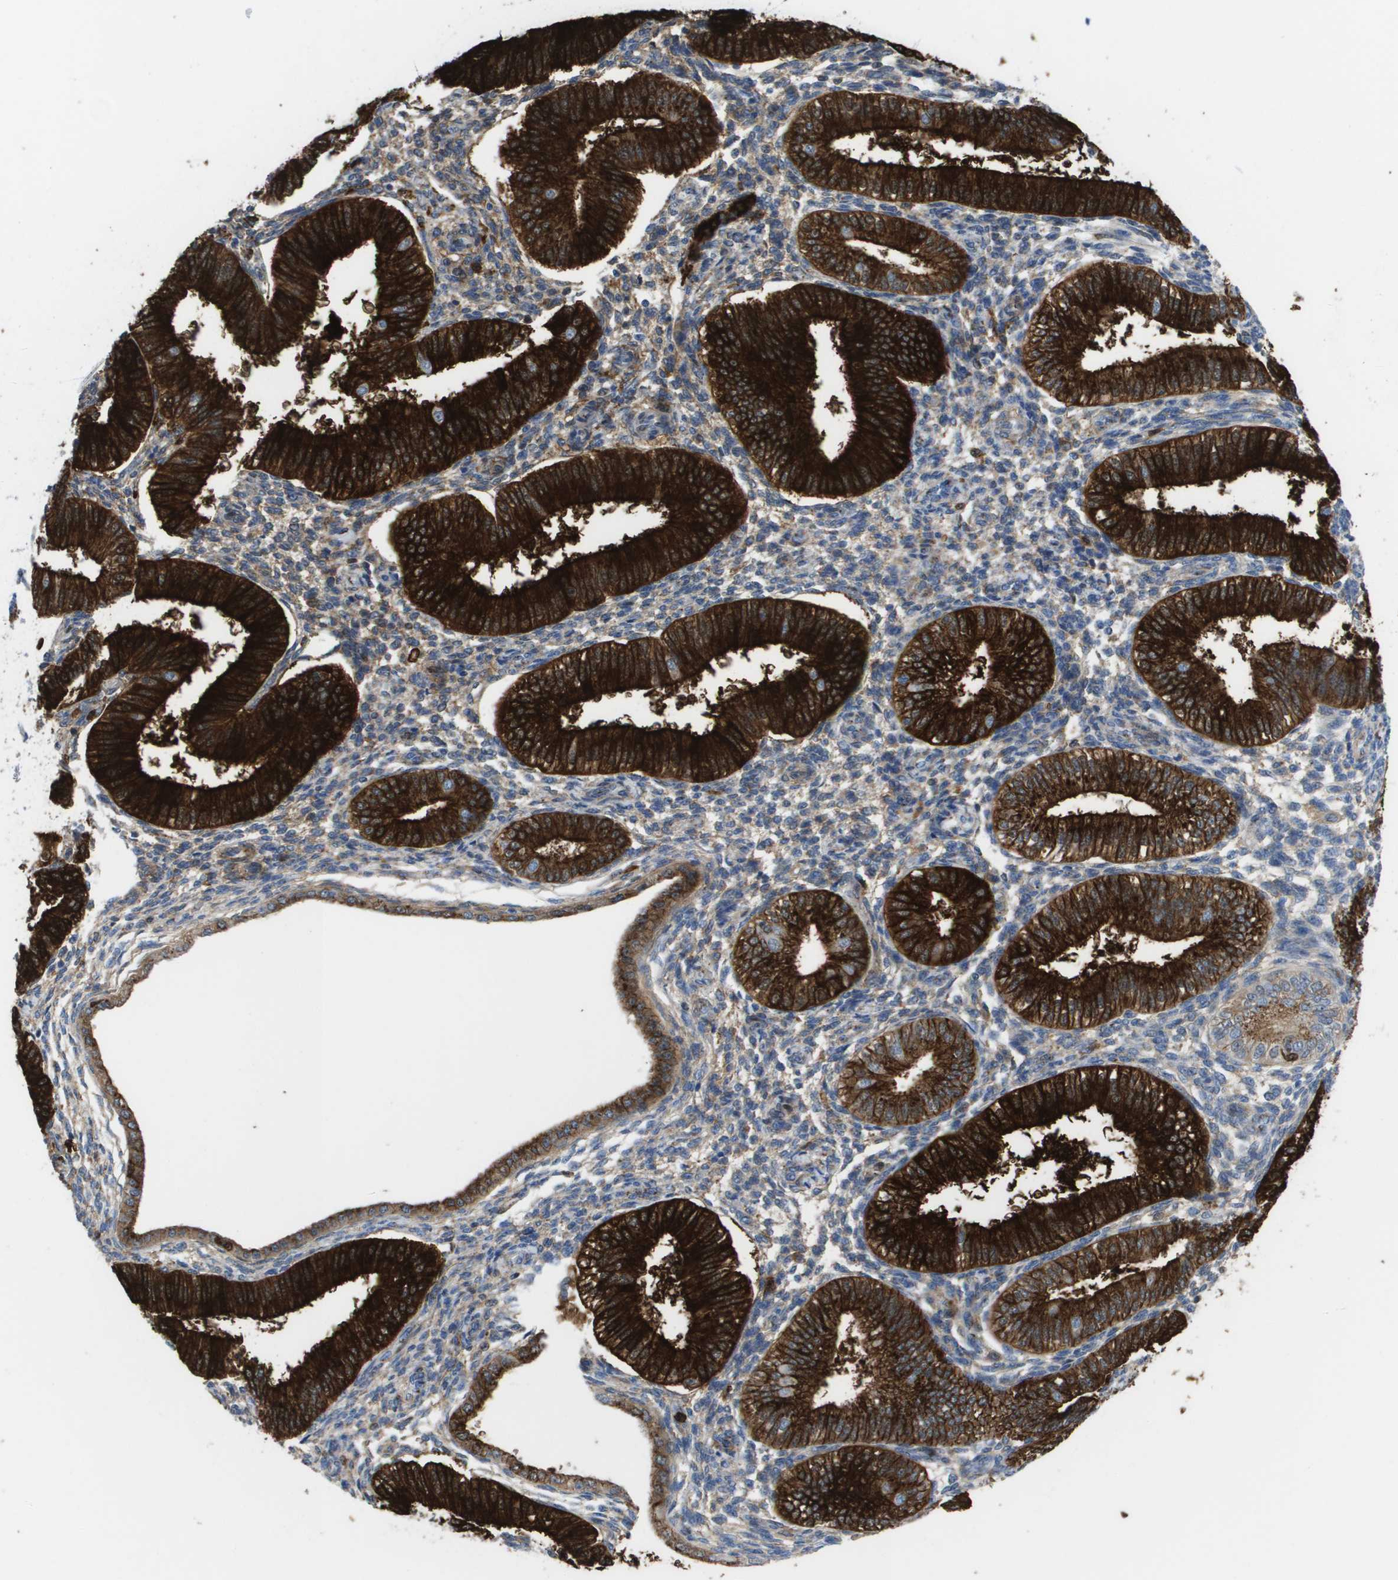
{"staining": {"intensity": "weak", "quantity": "<25%", "location": "cytoplasmic/membranous"}, "tissue": "endometrium", "cell_type": "Cells in endometrial stroma", "image_type": "normal", "snomed": [{"axis": "morphology", "description": "Normal tissue, NOS"}, {"axis": "topography", "description": "Endometrium"}], "caption": "High power microscopy image of an IHC micrograph of benign endometrium, revealing no significant expression in cells in endometrial stroma.", "gene": "SLC37A2", "patient": {"sex": "female", "age": 39}}